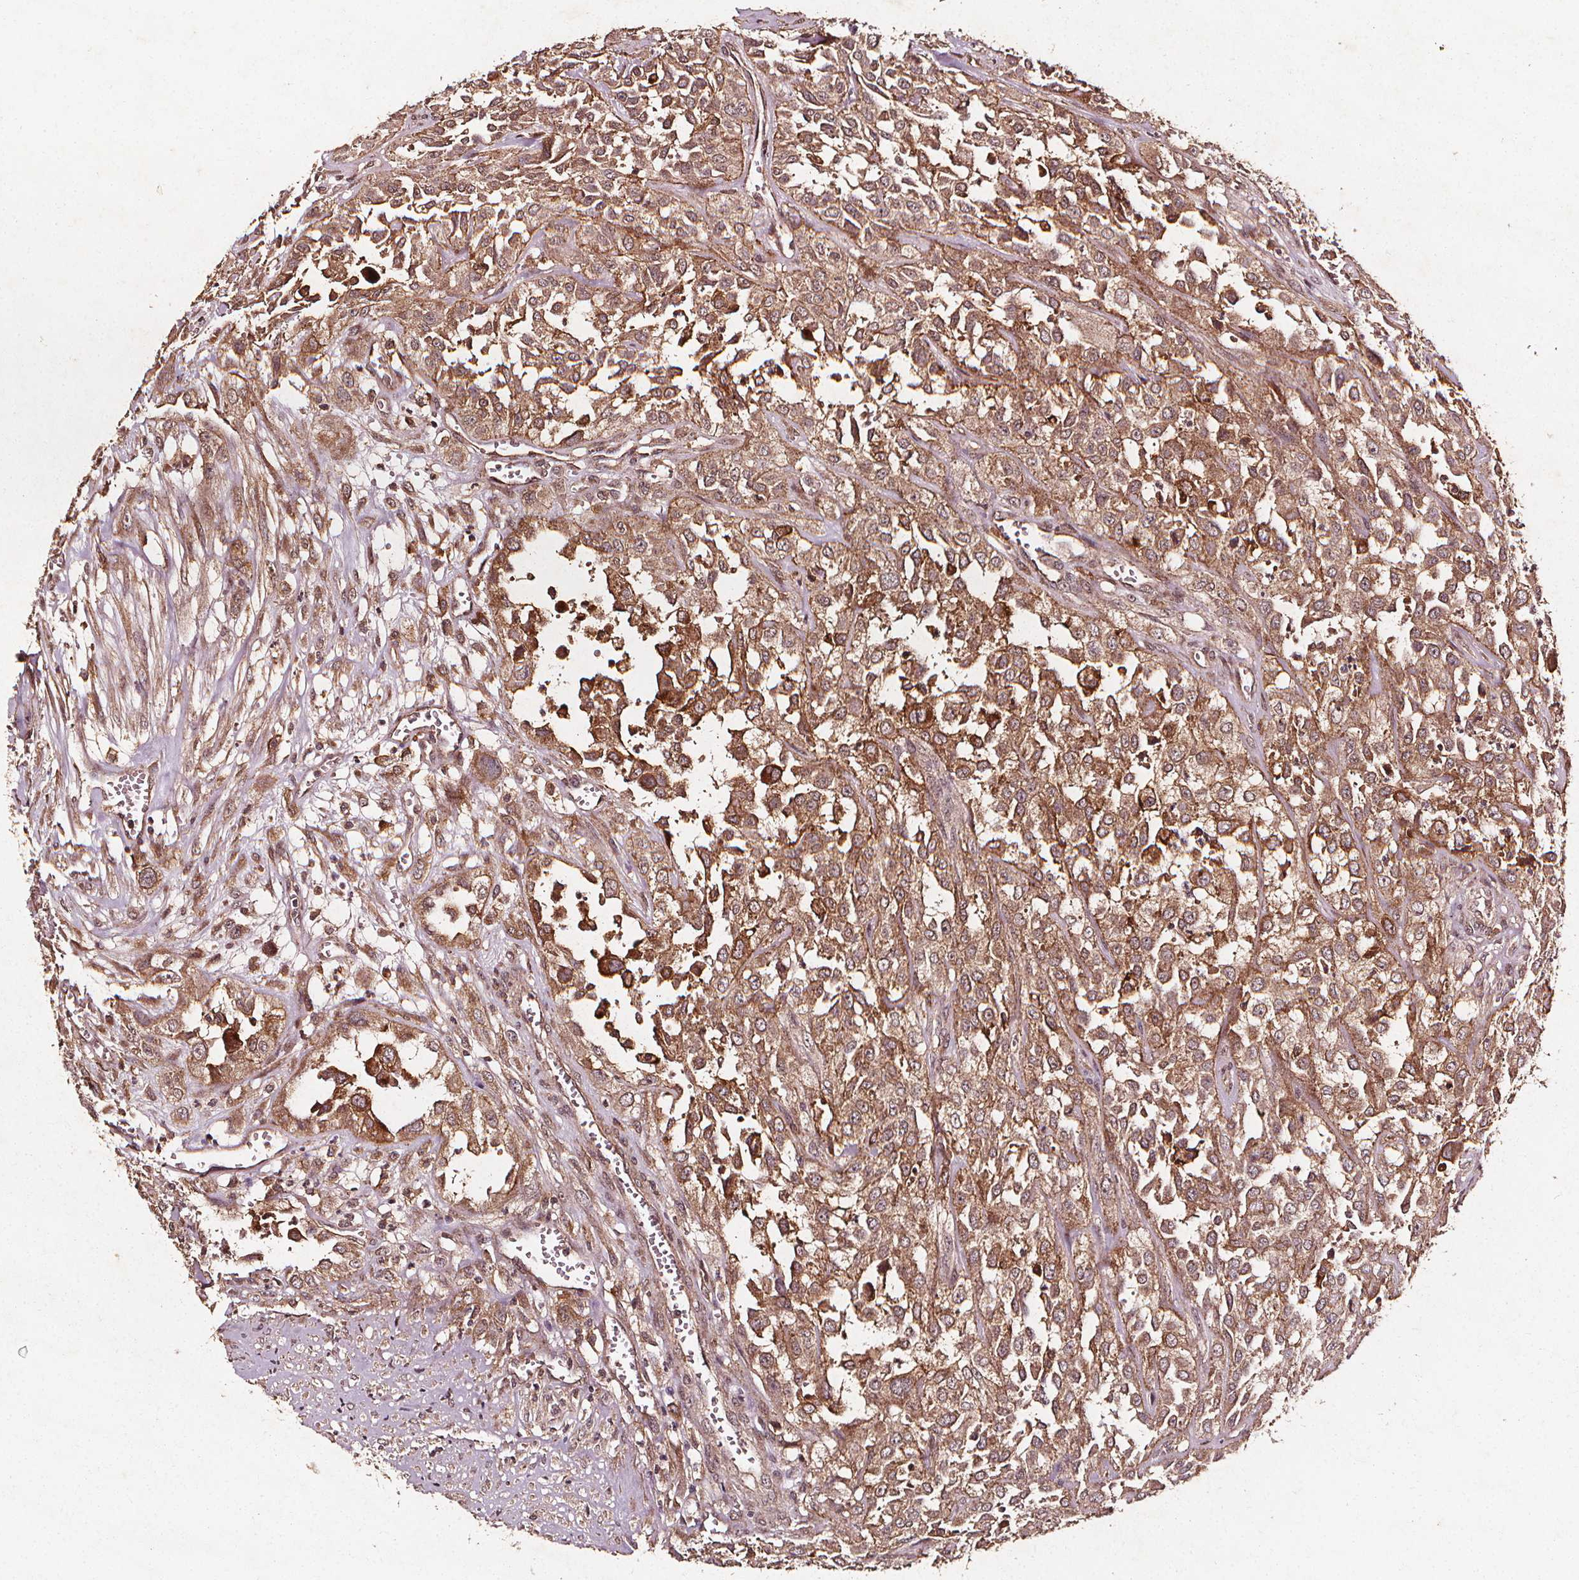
{"staining": {"intensity": "moderate", "quantity": ">75%", "location": "cytoplasmic/membranous"}, "tissue": "urothelial cancer", "cell_type": "Tumor cells", "image_type": "cancer", "snomed": [{"axis": "morphology", "description": "Urothelial carcinoma, High grade"}, {"axis": "topography", "description": "Urinary bladder"}], "caption": "A micrograph of high-grade urothelial carcinoma stained for a protein displays moderate cytoplasmic/membranous brown staining in tumor cells.", "gene": "ABCA1", "patient": {"sex": "male", "age": 67}}